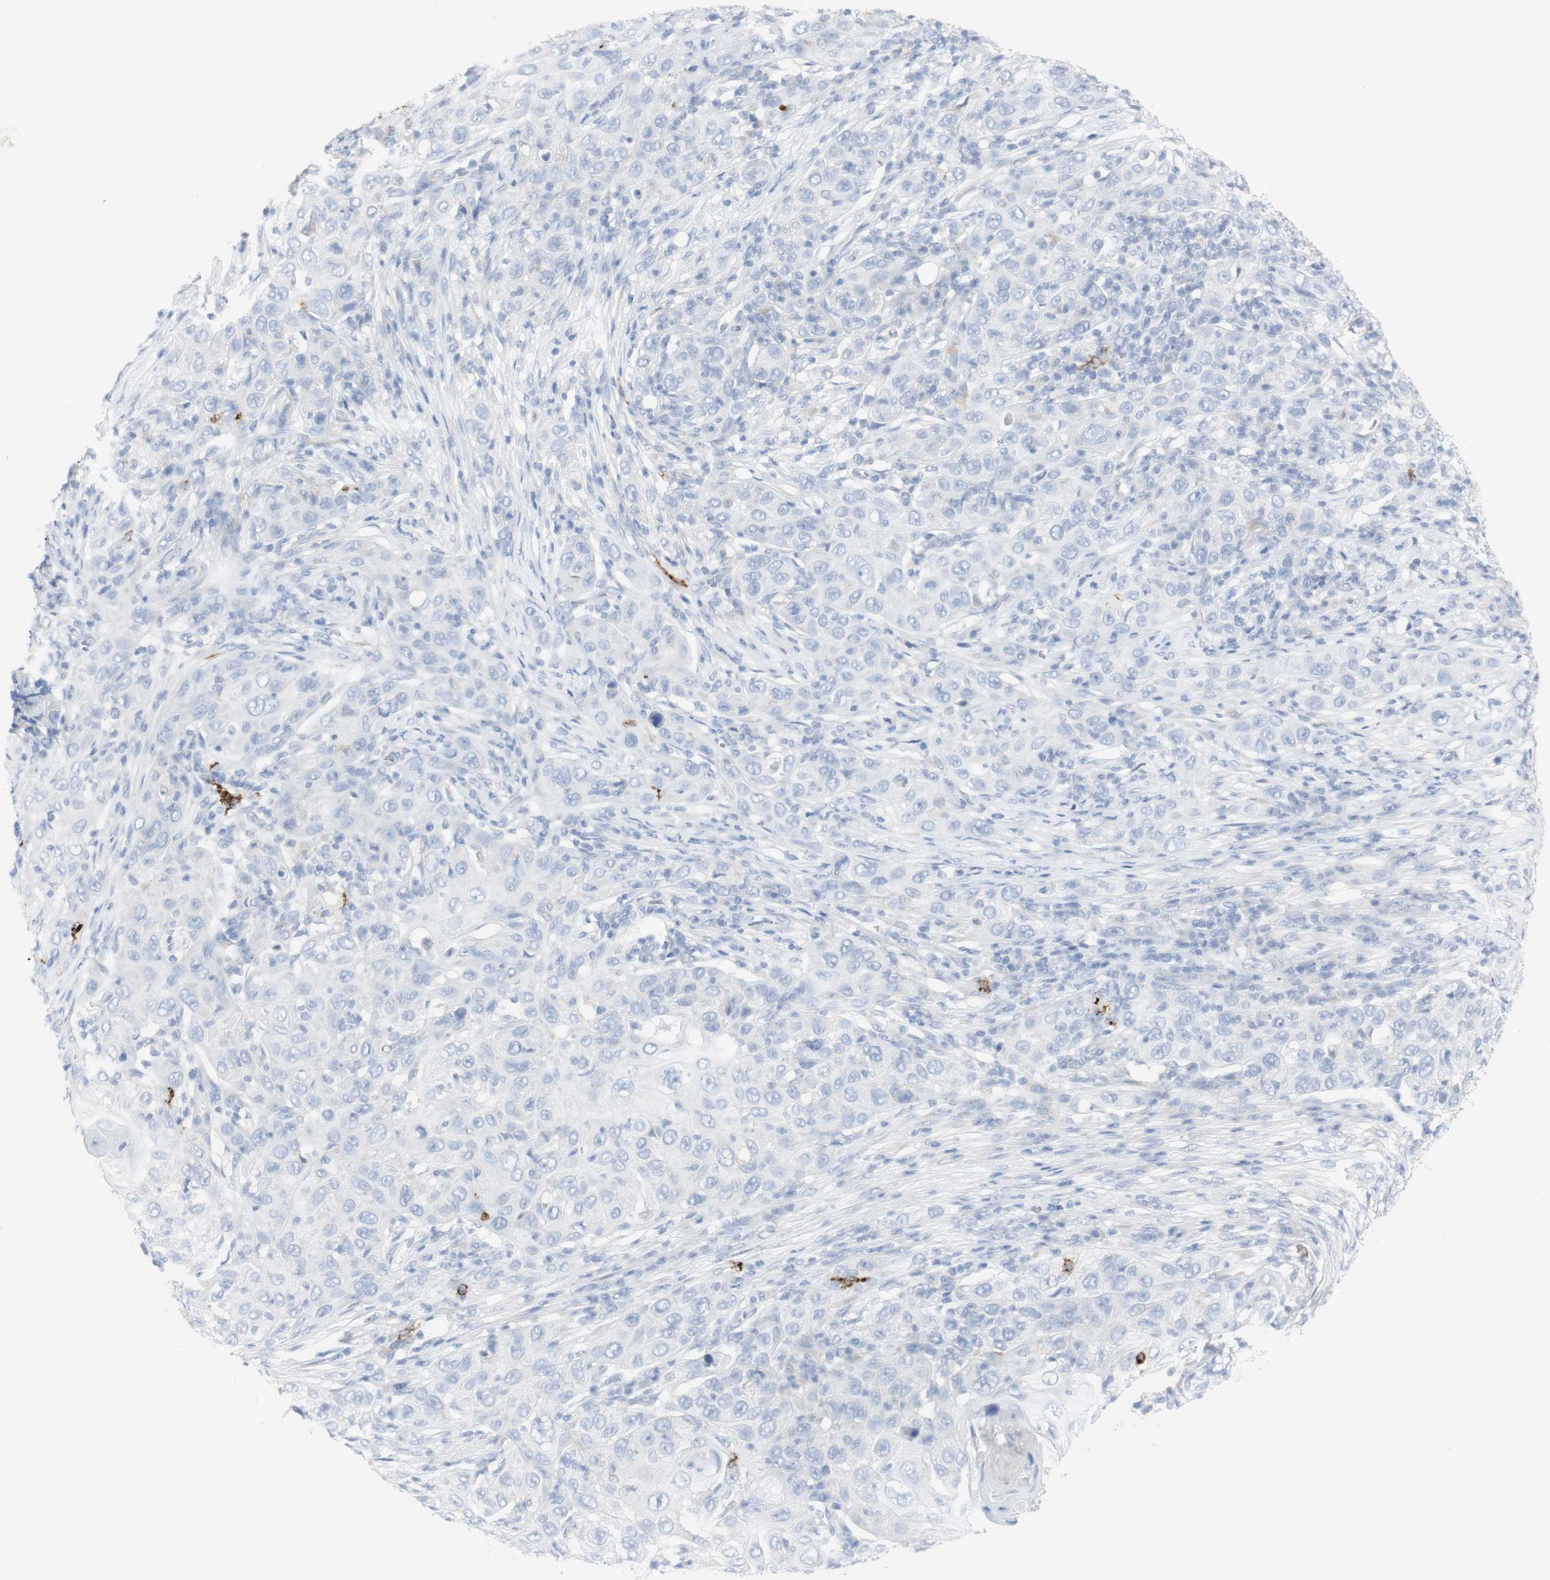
{"staining": {"intensity": "negative", "quantity": "none", "location": "none"}, "tissue": "skin cancer", "cell_type": "Tumor cells", "image_type": "cancer", "snomed": [{"axis": "morphology", "description": "Squamous cell carcinoma, NOS"}, {"axis": "topography", "description": "Skin"}], "caption": "Tumor cells show no significant positivity in squamous cell carcinoma (skin). The staining is performed using DAB (3,3'-diaminobenzidine) brown chromogen with nuclei counter-stained in using hematoxylin.", "gene": "CD207", "patient": {"sex": "female", "age": 88}}